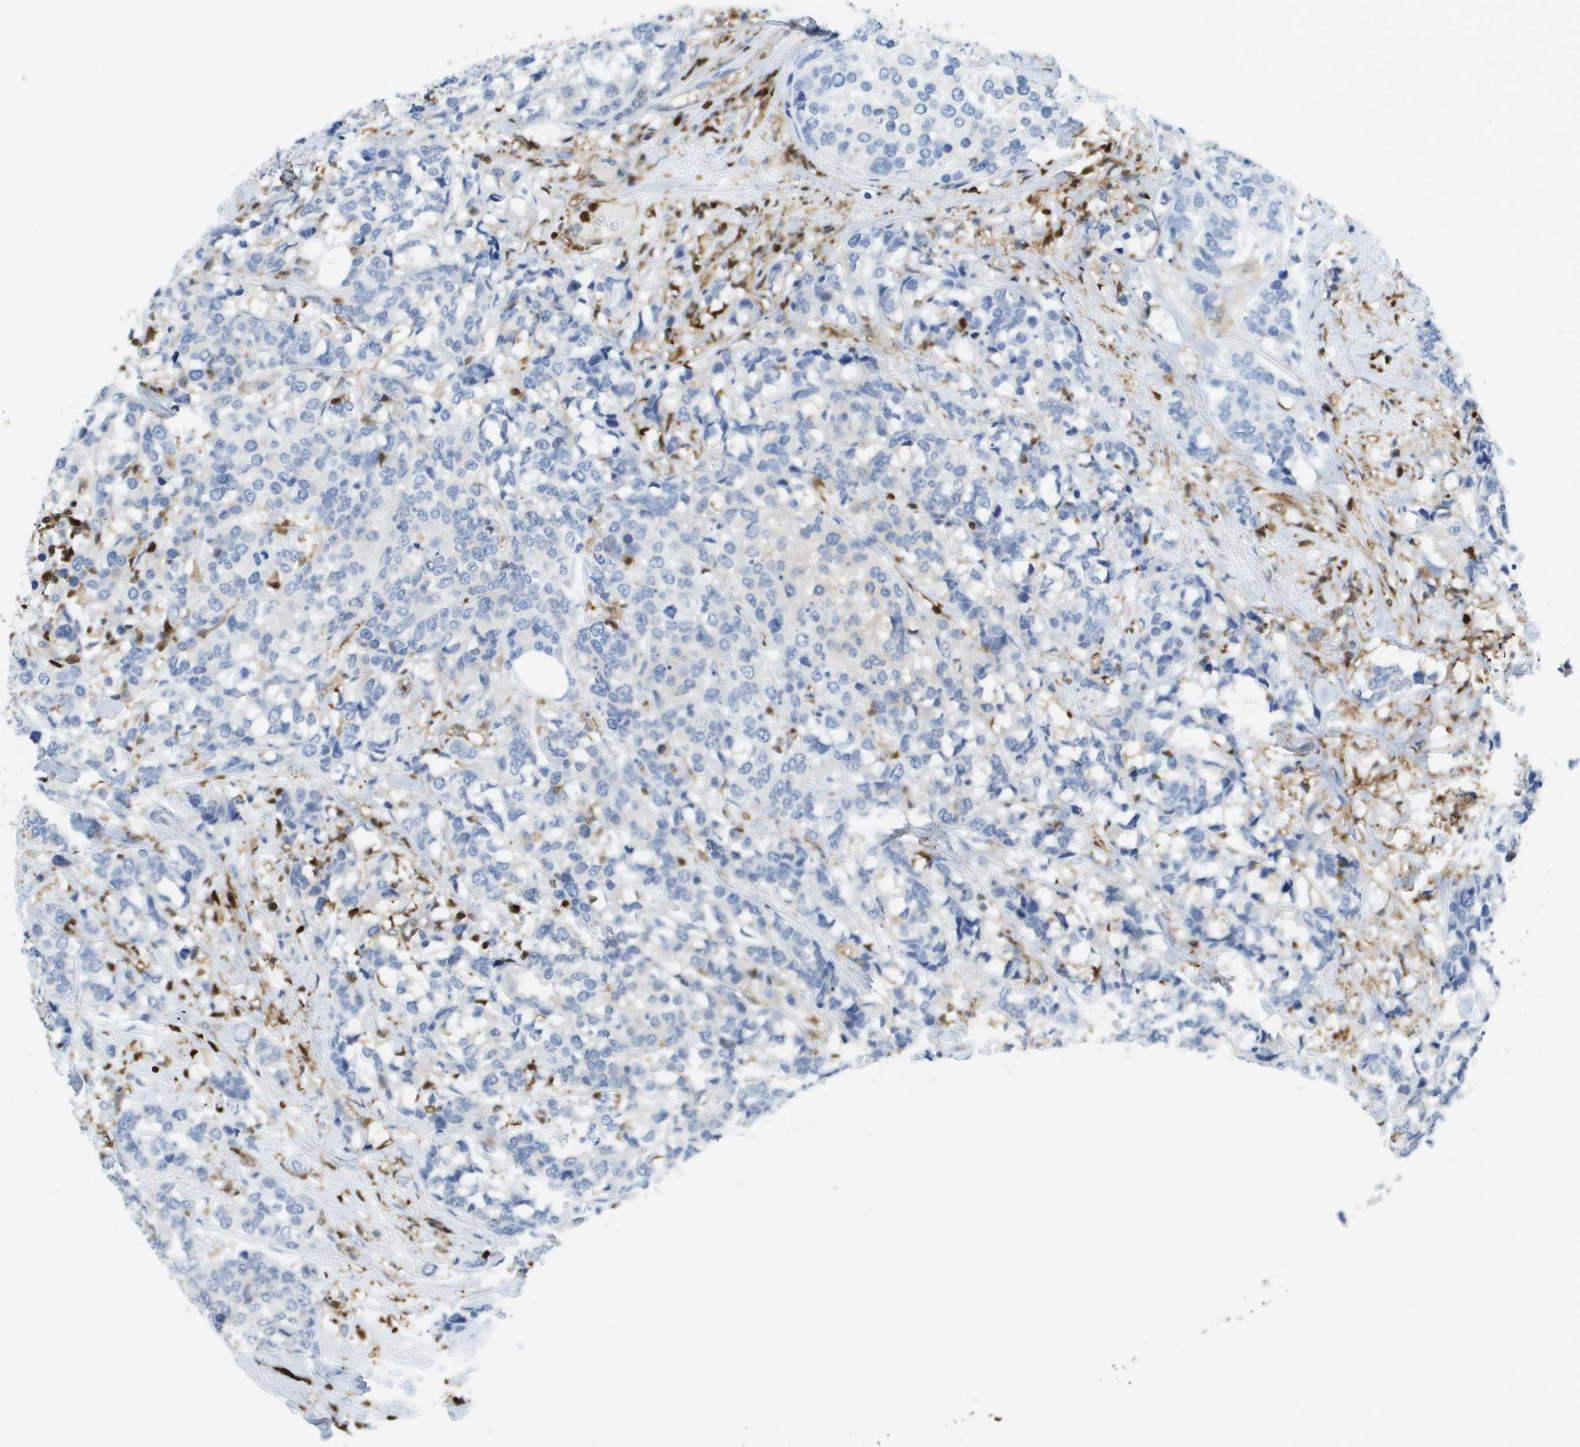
{"staining": {"intensity": "negative", "quantity": "none", "location": "none"}, "tissue": "breast cancer", "cell_type": "Tumor cells", "image_type": "cancer", "snomed": [{"axis": "morphology", "description": "Lobular carcinoma"}, {"axis": "topography", "description": "Breast"}], "caption": "Human breast cancer stained for a protein using immunohistochemistry (IHC) shows no positivity in tumor cells.", "gene": "DOCK5", "patient": {"sex": "female", "age": 59}}